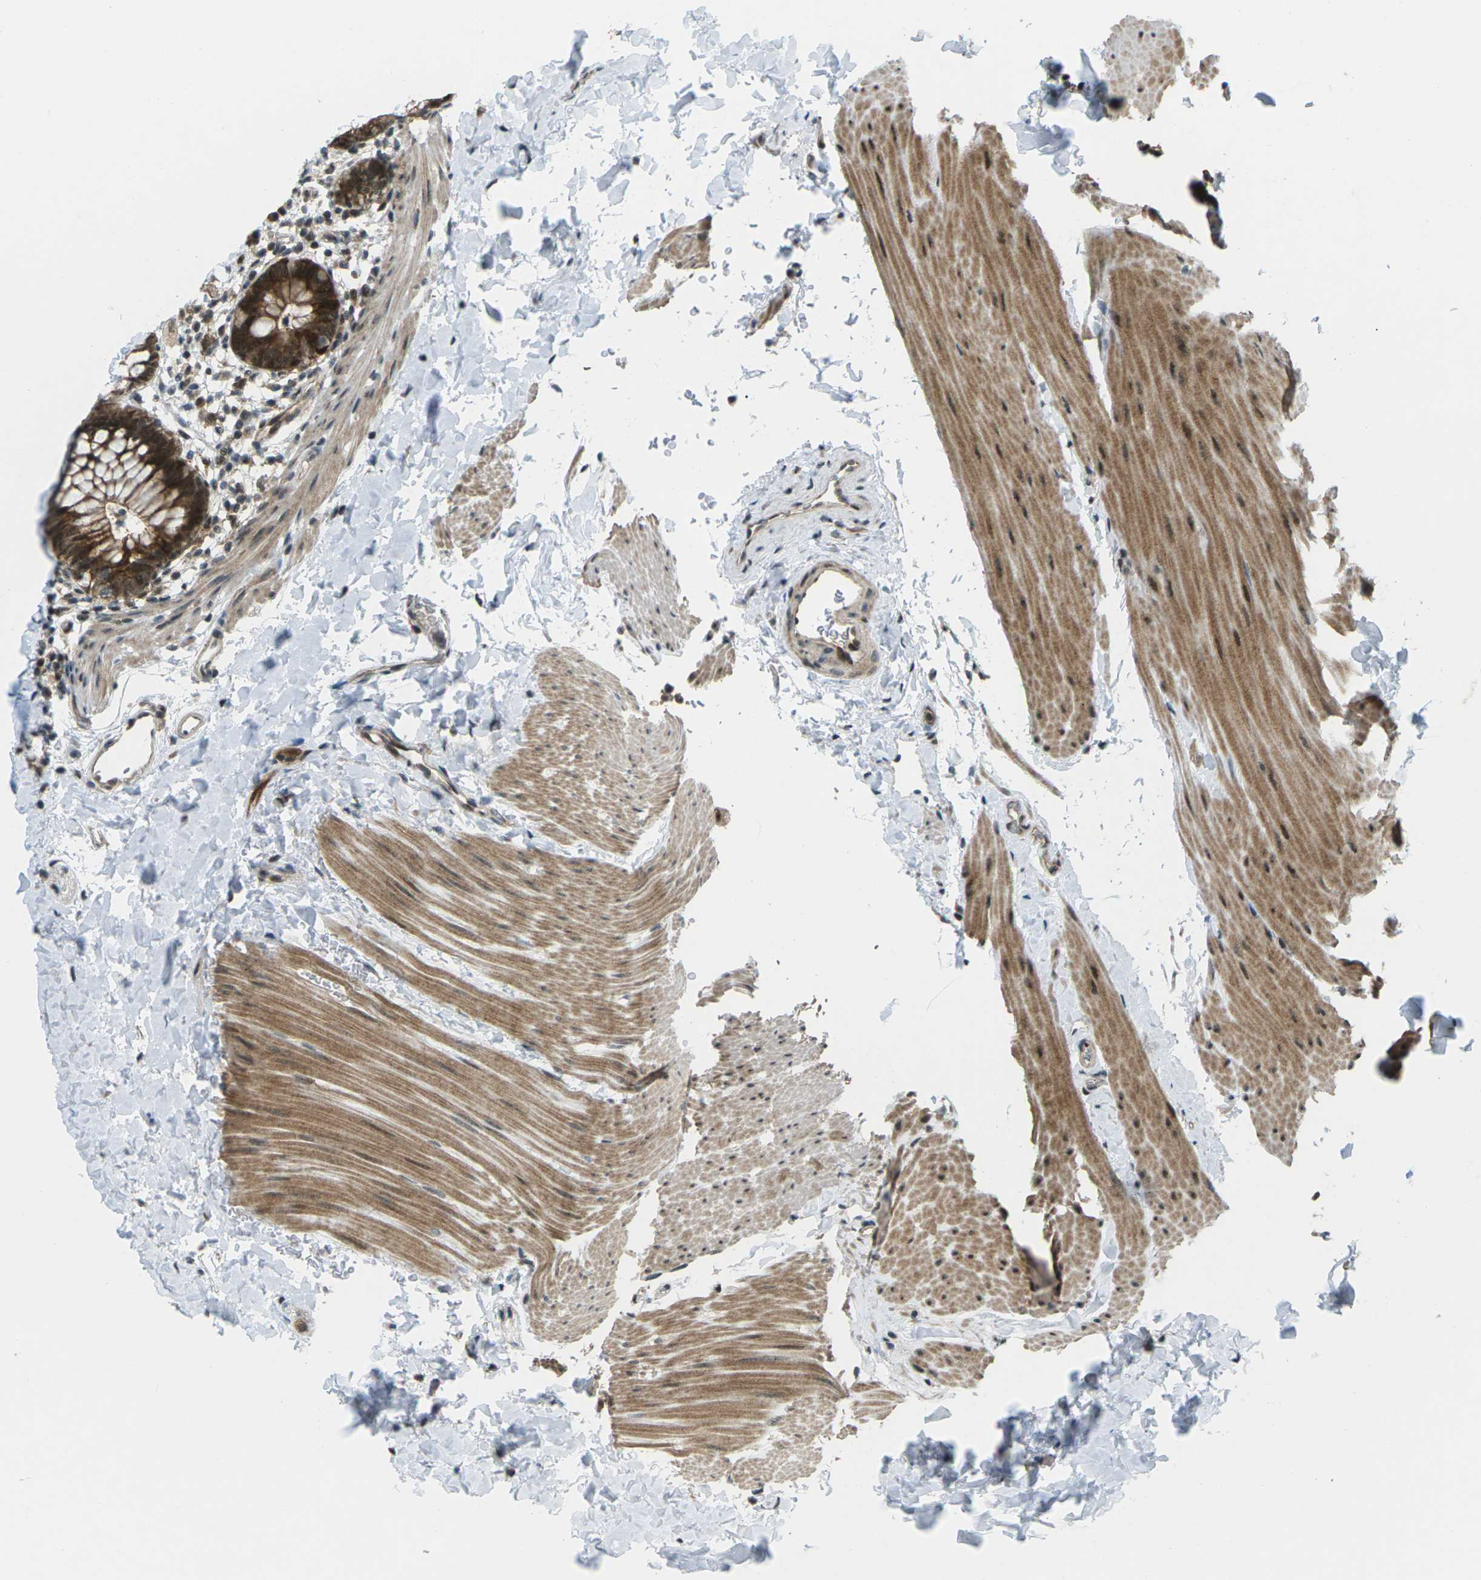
{"staining": {"intensity": "moderate", "quantity": ">75%", "location": "cytoplasmic/membranous,nuclear"}, "tissue": "rectum", "cell_type": "Glandular cells", "image_type": "normal", "snomed": [{"axis": "morphology", "description": "Normal tissue, NOS"}, {"axis": "topography", "description": "Rectum"}], "caption": "Normal rectum shows moderate cytoplasmic/membranous,nuclear staining in about >75% of glandular cells The protein of interest is stained brown, and the nuclei are stained in blue (DAB IHC with brightfield microscopy, high magnification)..", "gene": "UBE2S", "patient": {"sex": "female", "age": 24}}